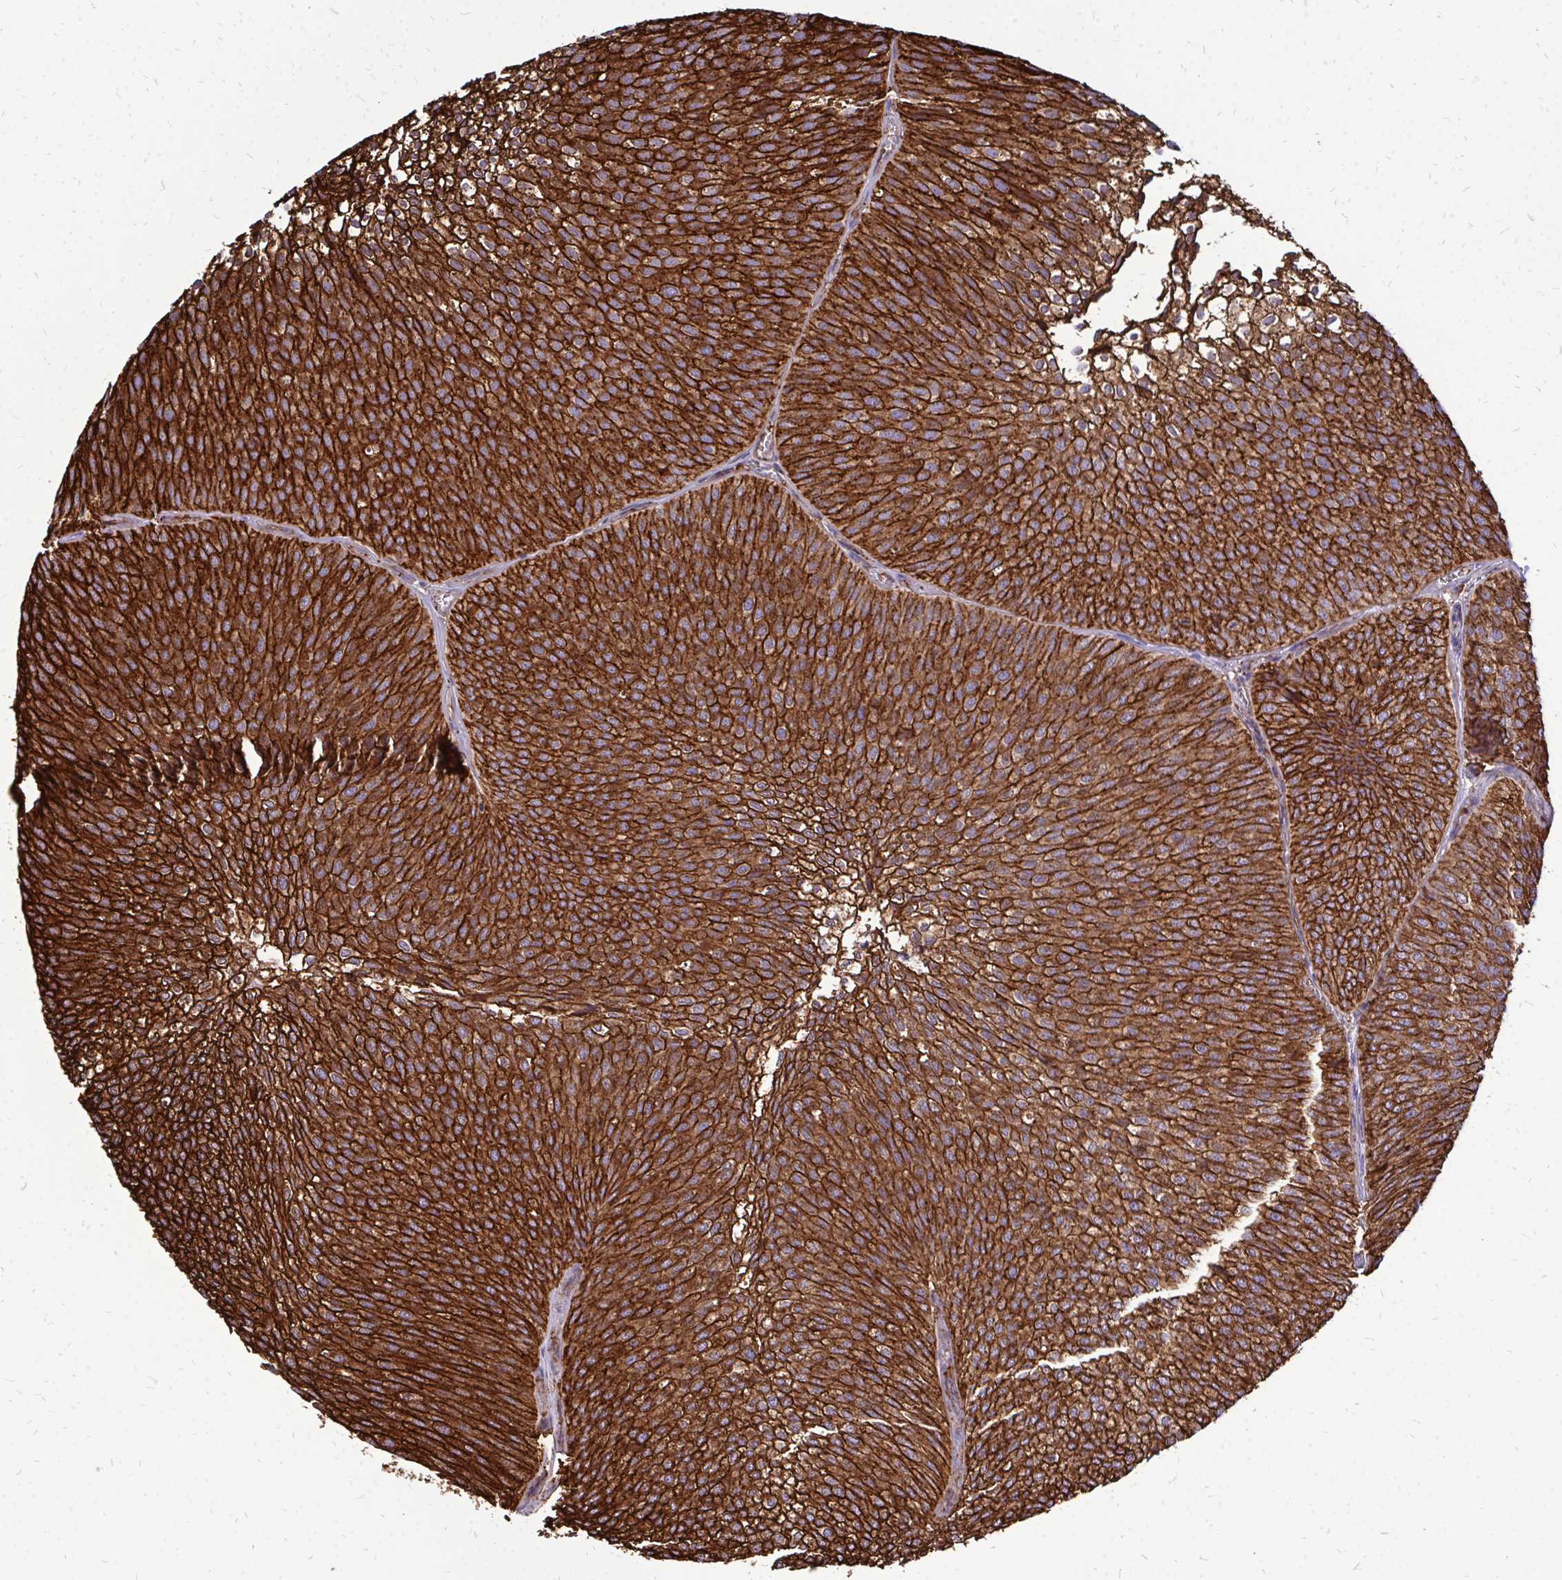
{"staining": {"intensity": "strong", "quantity": ">75%", "location": "cytoplasmic/membranous"}, "tissue": "urothelial cancer", "cell_type": "Tumor cells", "image_type": "cancer", "snomed": [{"axis": "morphology", "description": "Urothelial carcinoma, Low grade"}, {"axis": "topography", "description": "Urinary bladder"}], "caption": "Immunohistochemical staining of low-grade urothelial carcinoma shows strong cytoplasmic/membranous protein expression in approximately >75% of tumor cells.", "gene": "MARCKSL1", "patient": {"sex": "male", "age": 91}}